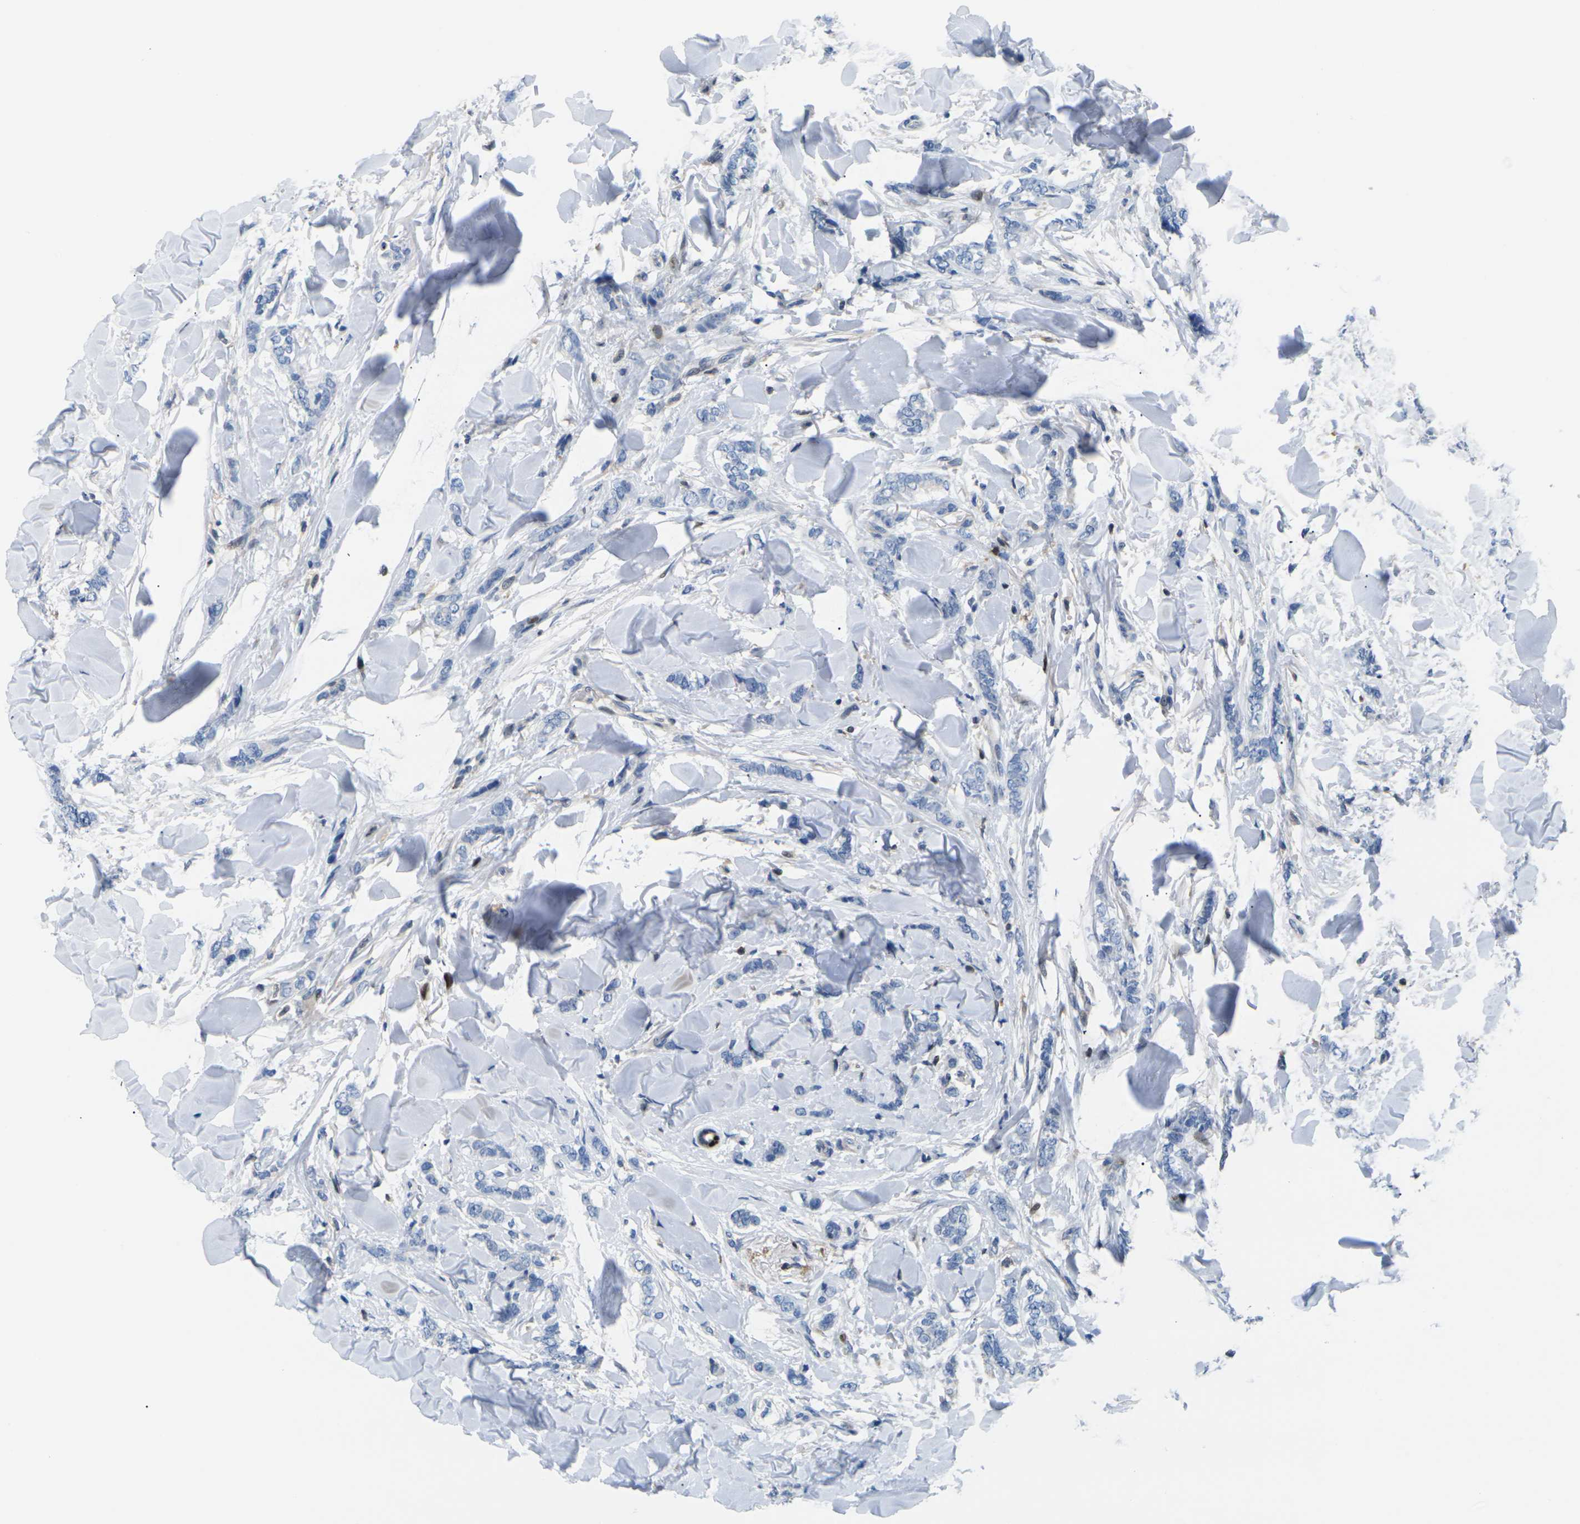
{"staining": {"intensity": "negative", "quantity": "none", "location": "none"}, "tissue": "breast cancer", "cell_type": "Tumor cells", "image_type": "cancer", "snomed": [{"axis": "morphology", "description": "Lobular carcinoma"}, {"axis": "topography", "description": "Skin"}, {"axis": "topography", "description": "Breast"}], "caption": "Immunohistochemical staining of breast lobular carcinoma shows no significant staining in tumor cells.", "gene": "RPS6KA3", "patient": {"sex": "female", "age": 46}}